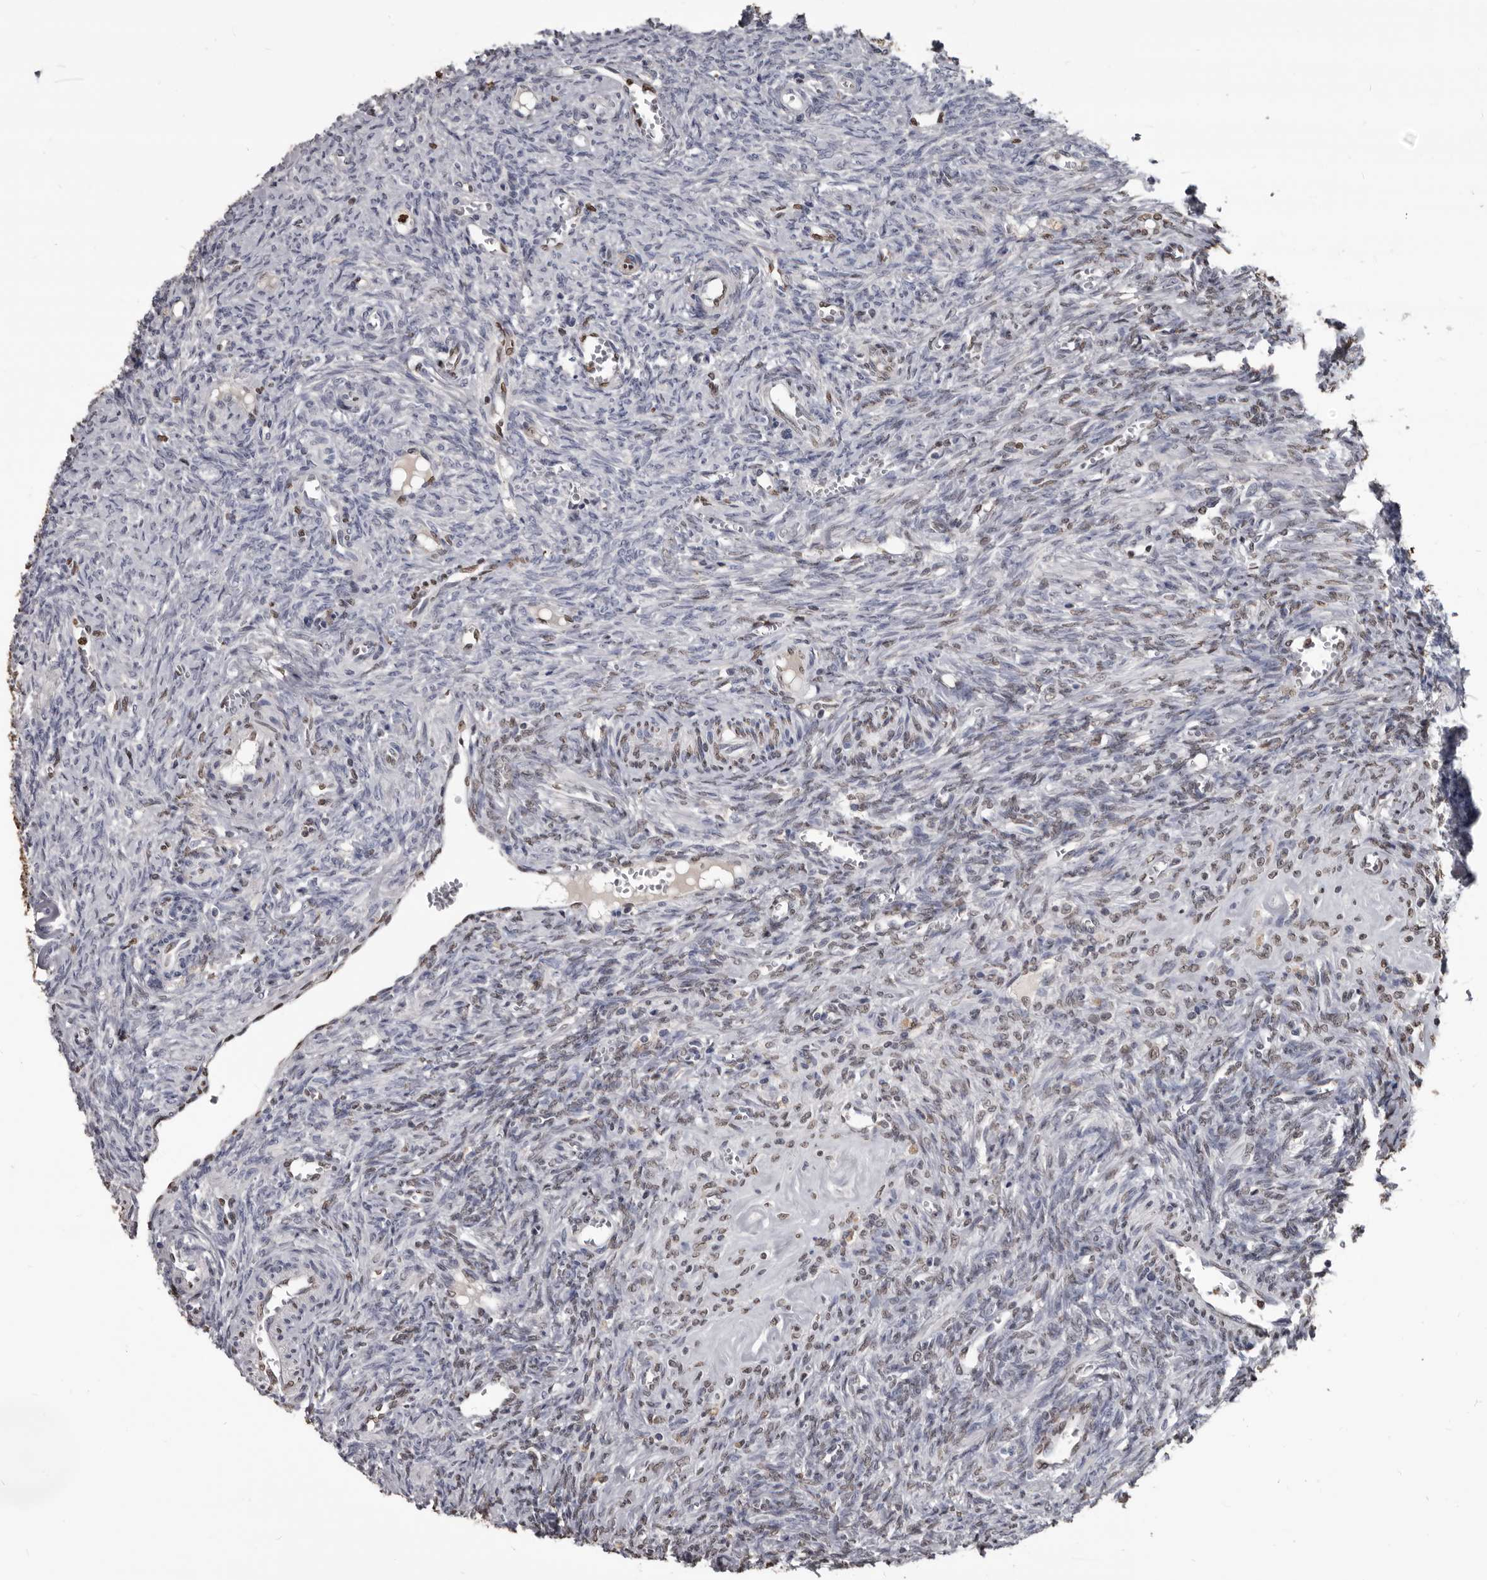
{"staining": {"intensity": "negative", "quantity": "none", "location": "none"}, "tissue": "ovary", "cell_type": "Ovarian stroma cells", "image_type": "normal", "snomed": [{"axis": "morphology", "description": "Normal tissue, NOS"}, {"axis": "topography", "description": "Ovary"}], "caption": "Immunohistochemical staining of normal human ovary exhibits no significant positivity in ovarian stroma cells. (DAB immunohistochemistry with hematoxylin counter stain).", "gene": "AHR", "patient": {"sex": "female", "age": 41}}